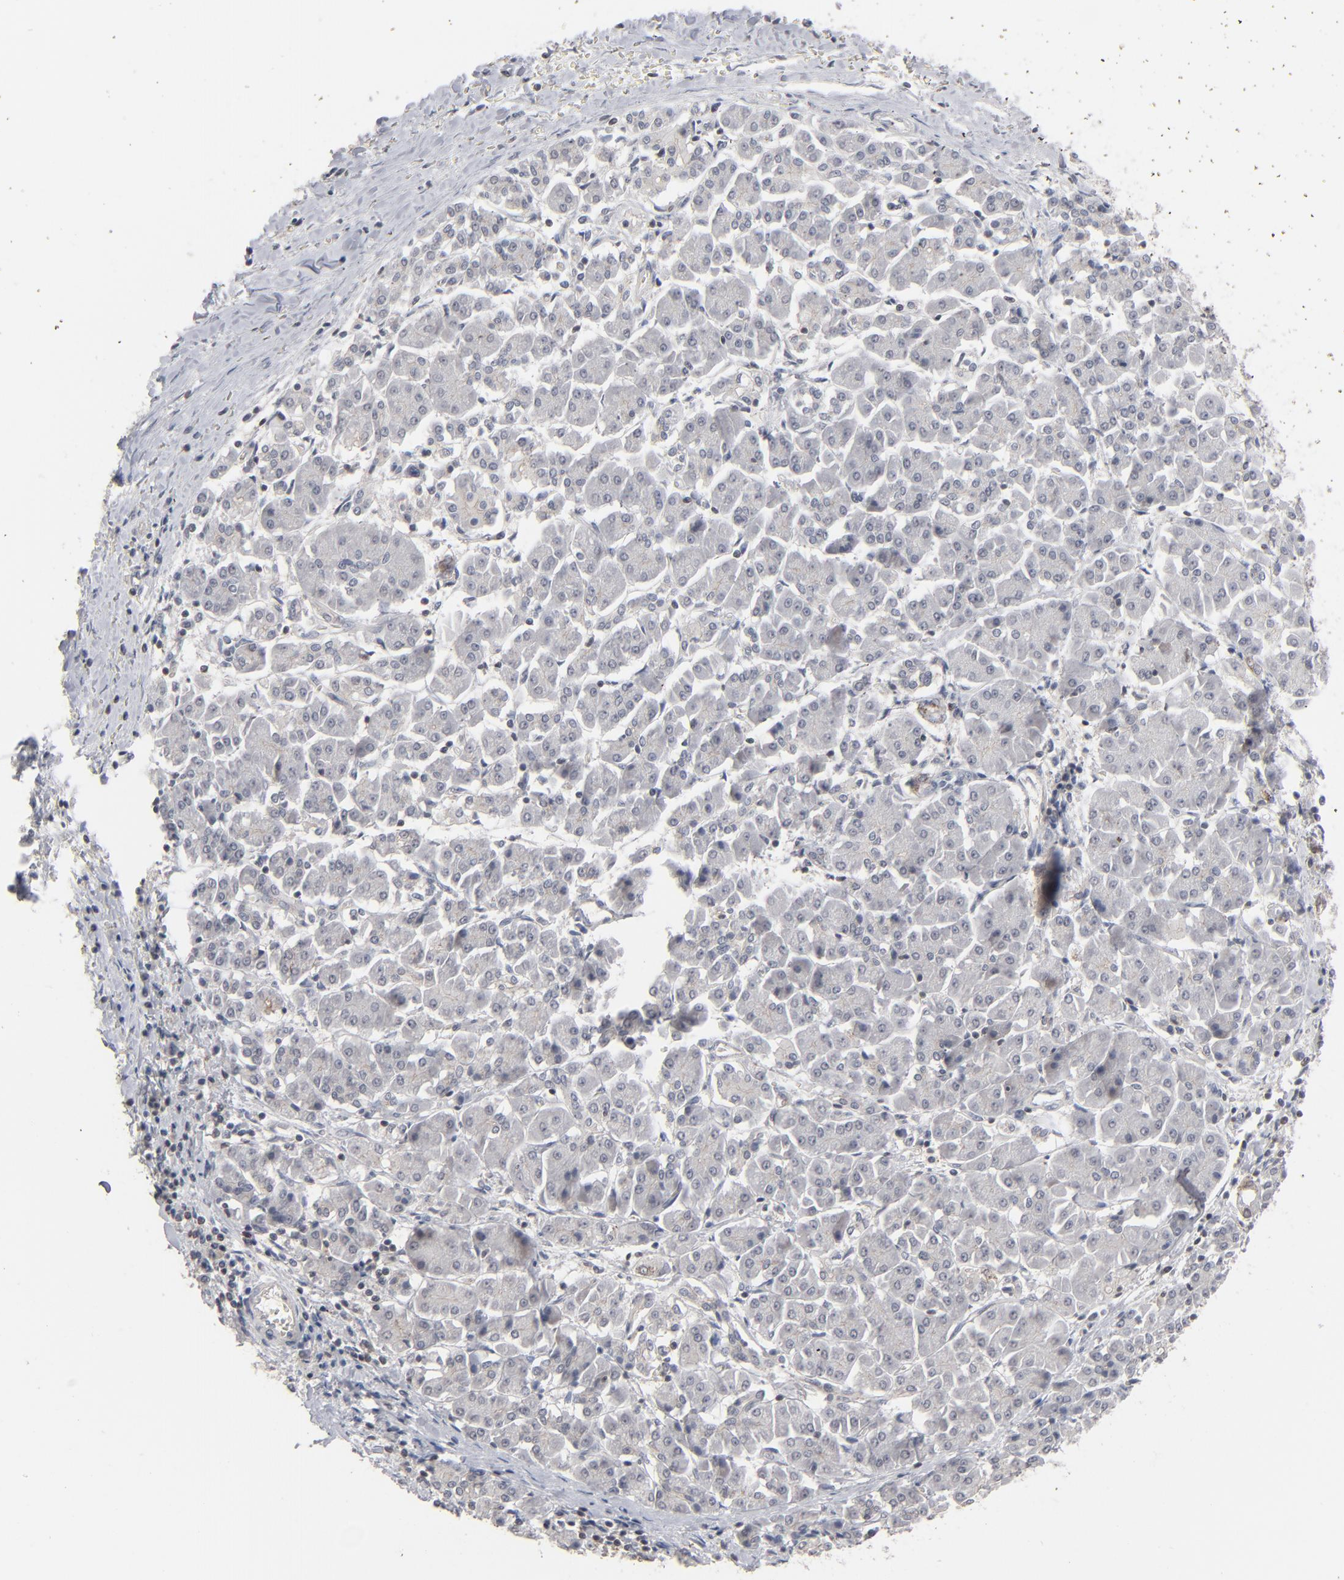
{"staining": {"intensity": "negative", "quantity": "none", "location": "none"}, "tissue": "pancreatic cancer", "cell_type": "Tumor cells", "image_type": "cancer", "snomed": [{"axis": "morphology", "description": "Adenocarcinoma, NOS"}, {"axis": "topography", "description": "Pancreas"}], "caption": "Micrograph shows no significant protein positivity in tumor cells of pancreatic cancer (adenocarcinoma).", "gene": "STAT4", "patient": {"sex": "female", "age": 57}}